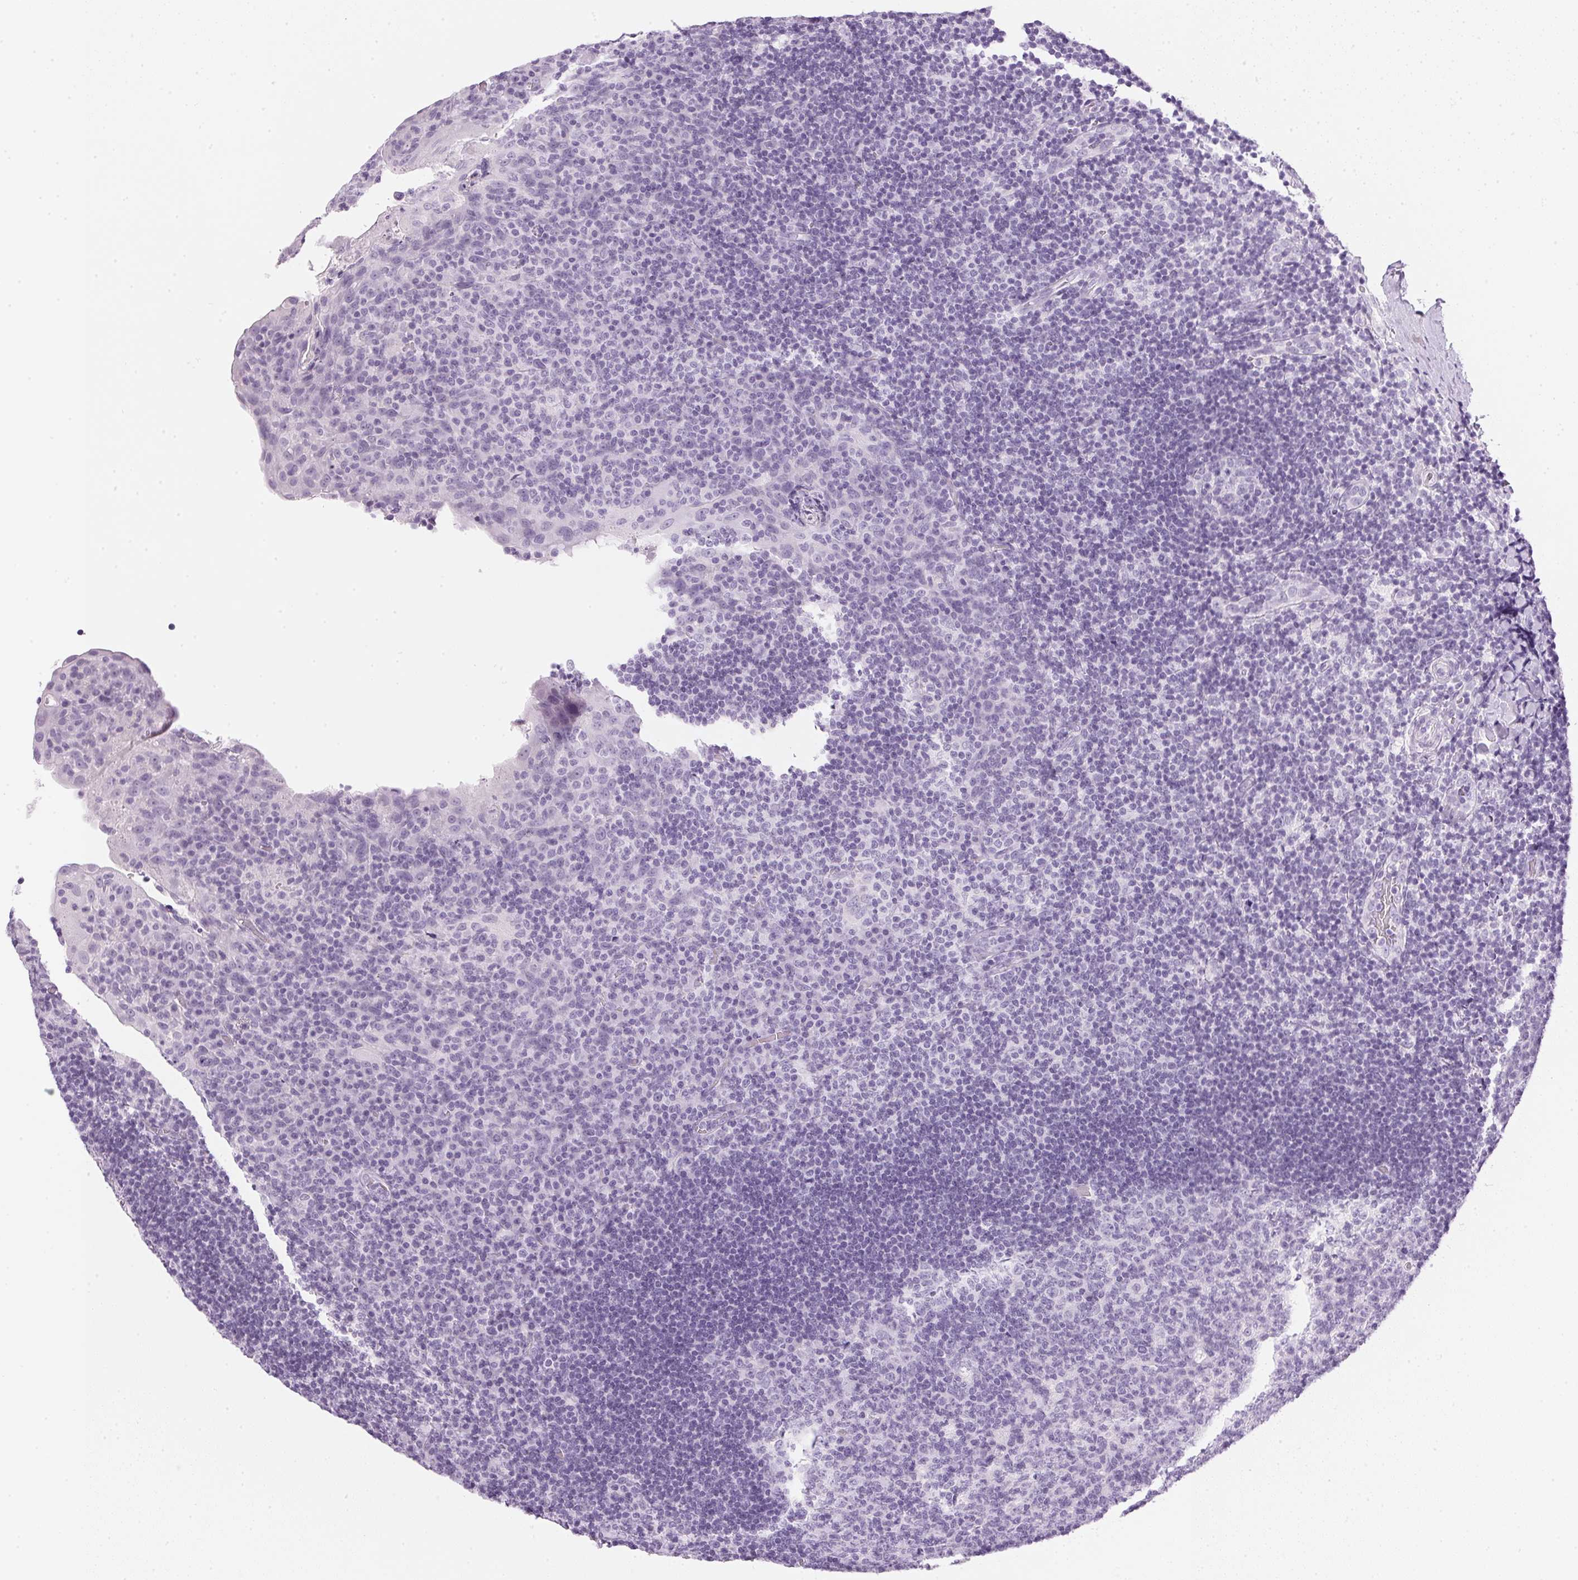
{"staining": {"intensity": "negative", "quantity": "none", "location": "none"}, "tissue": "tonsil", "cell_type": "Germinal center cells", "image_type": "normal", "snomed": [{"axis": "morphology", "description": "Normal tissue, NOS"}, {"axis": "topography", "description": "Tonsil"}], "caption": "Immunohistochemical staining of unremarkable tonsil demonstrates no significant expression in germinal center cells. (DAB (3,3'-diaminobenzidine) immunohistochemistry (IHC), high magnification).", "gene": "IGFBP1", "patient": {"sex": "male", "age": 17}}